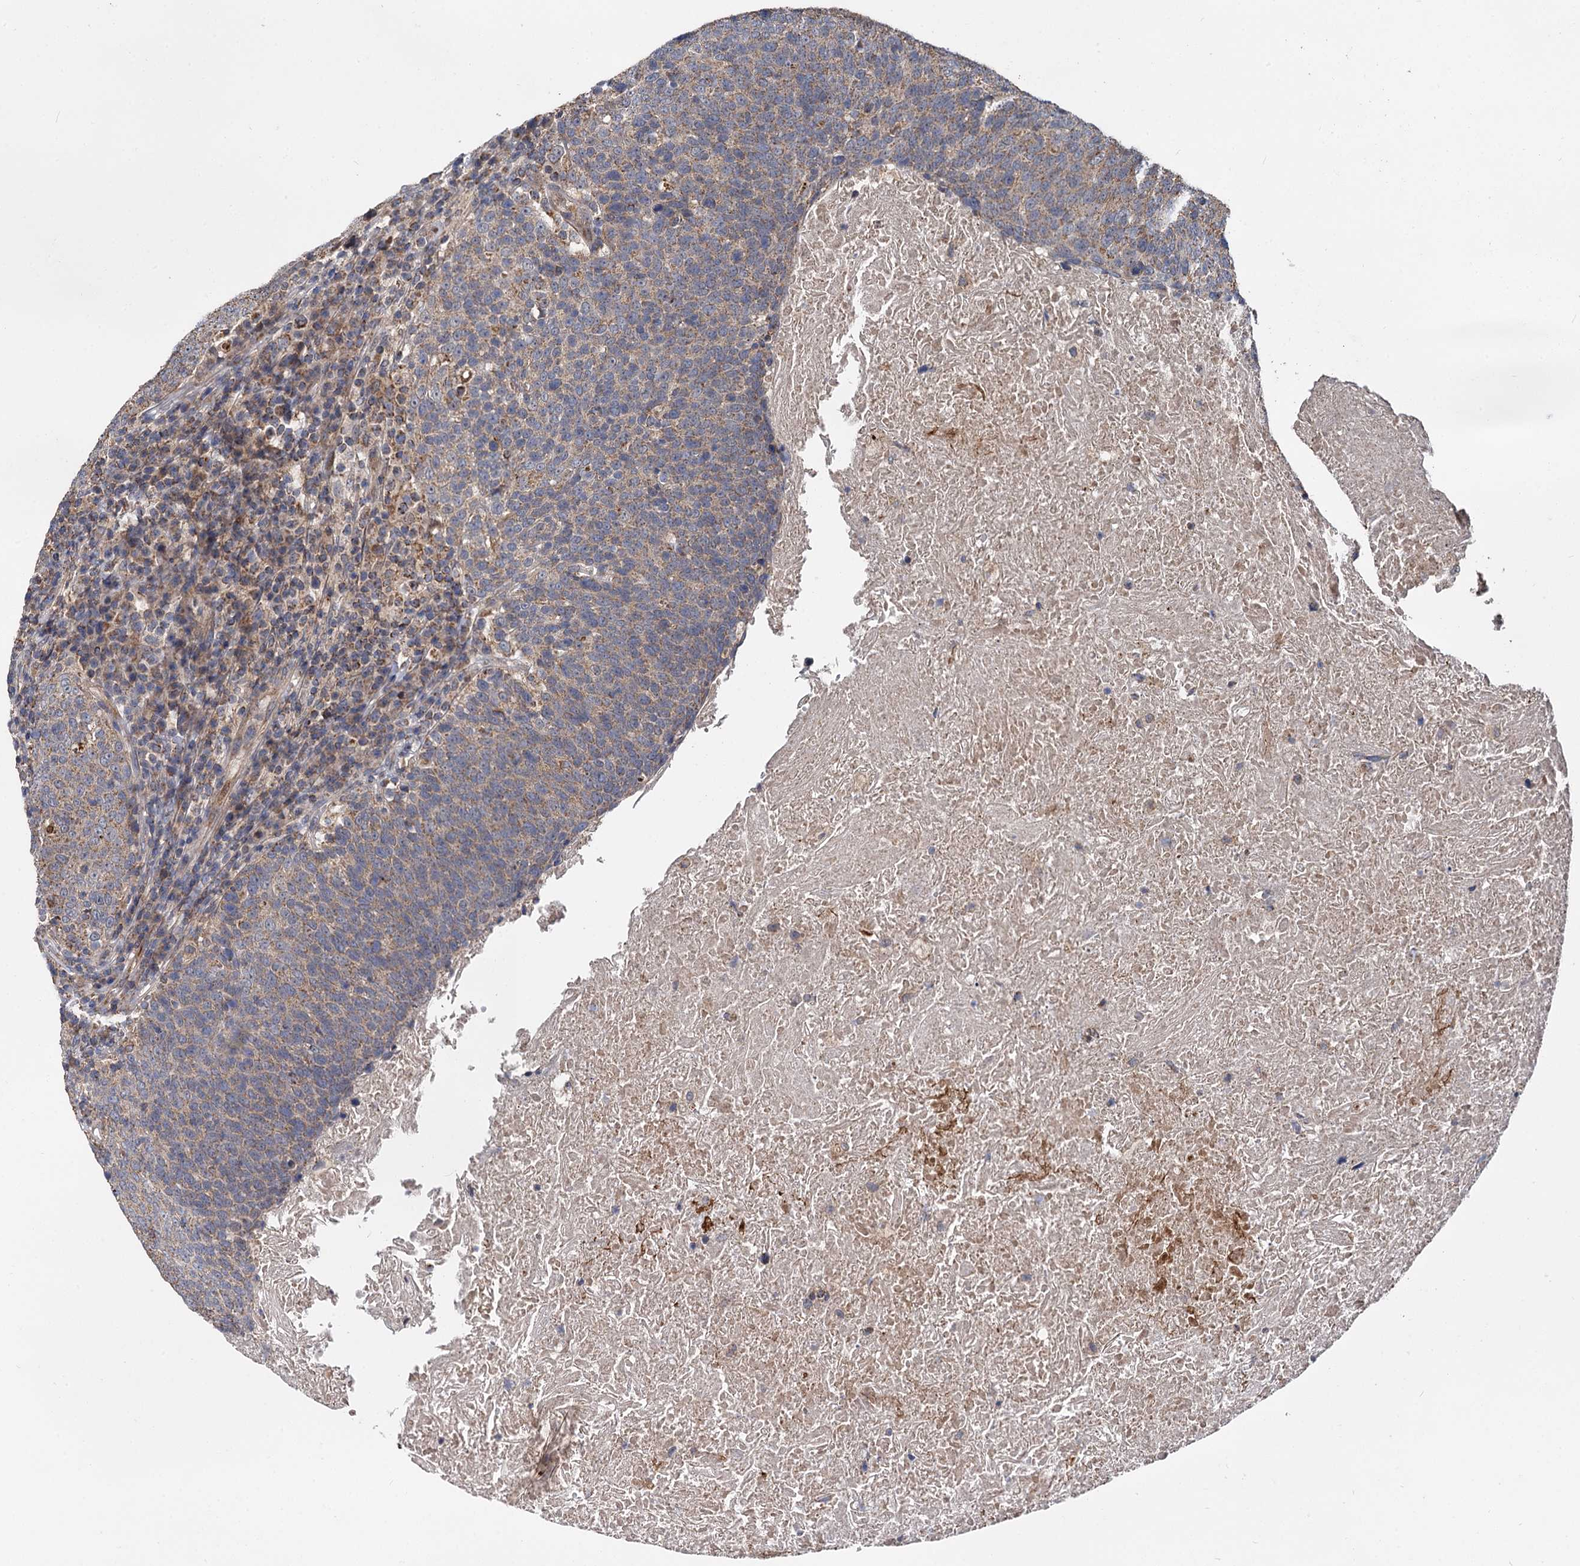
{"staining": {"intensity": "weak", "quantity": ">75%", "location": "cytoplasmic/membranous"}, "tissue": "head and neck cancer", "cell_type": "Tumor cells", "image_type": "cancer", "snomed": [{"axis": "morphology", "description": "Squamous cell carcinoma, NOS"}, {"axis": "morphology", "description": "Squamous cell carcinoma, metastatic, NOS"}, {"axis": "topography", "description": "Lymph node"}, {"axis": "topography", "description": "Head-Neck"}], "caption": "Head and neck squamous cell carcinoma tissue displays weak cytoplasmic/membranous staining in approximately >75% of tumor cells, visualized by immunohistochemistry.", "gene": "SPRYD3", "patient": {"sex": "male", "age": 62}}